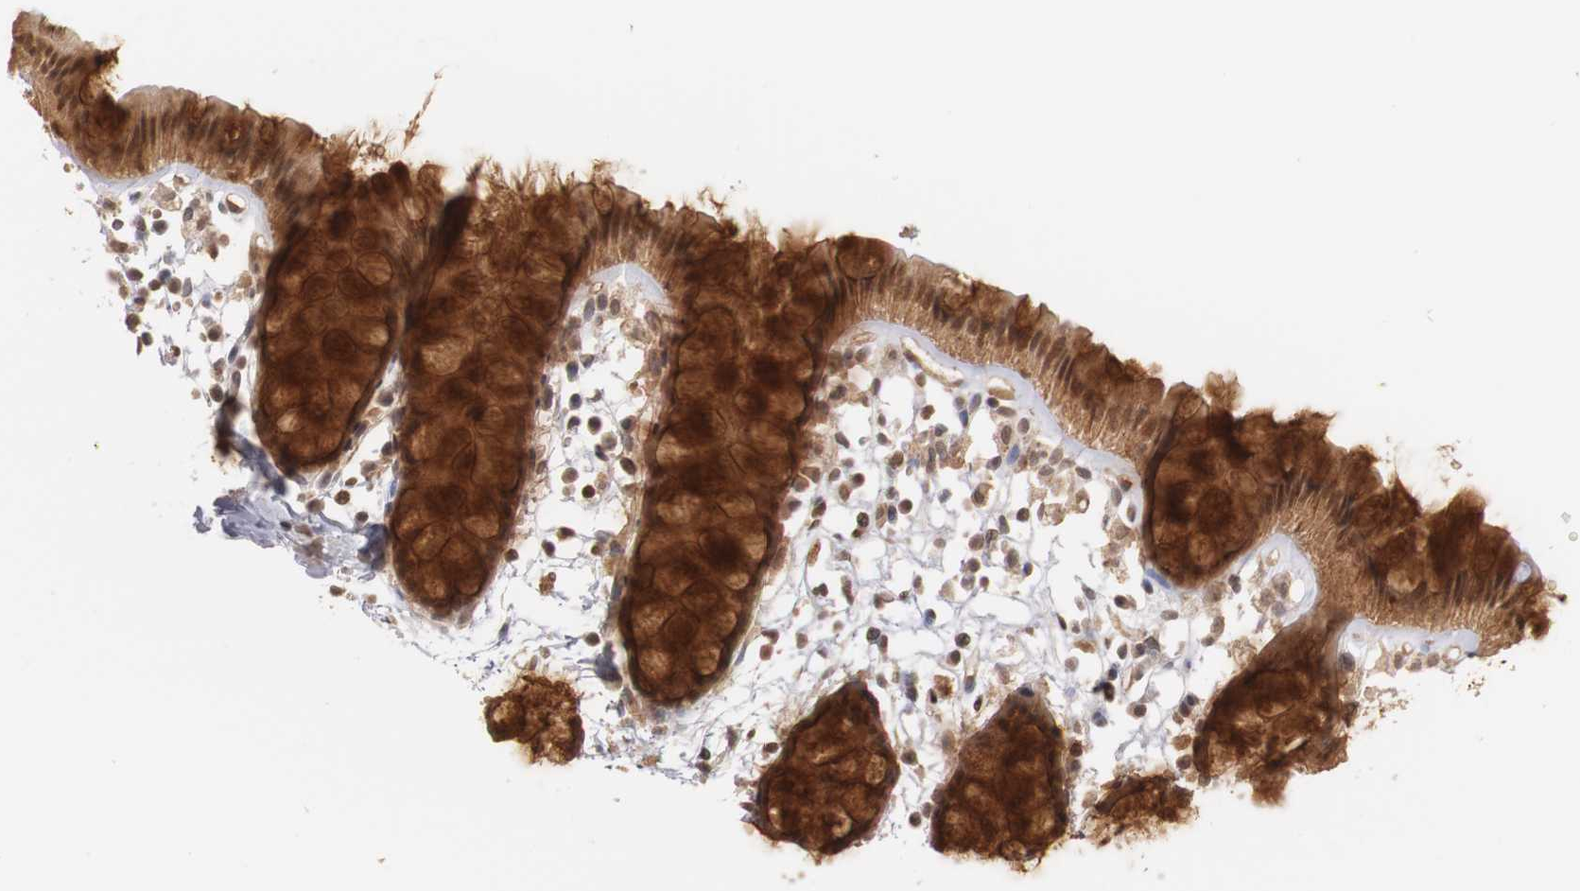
{"staining": {"intensity": "strong", "quantity": ">75%", "location": "cytoplasmic/membranous,nuclear"}, "tissue": "rectum", "cell_type": "Glandular cells", "image_type": "normal", "snomed": [{"axis": "morphology", "description": "Normal tissue, NOS"}, {"axis": "topography", "description": "Rectum"}], "caption": "This is a micrograph of immunohistochemistry staining of unremarkable rectum, which shows strong staining in the cytoplasmic/membranous,nuclear of glandular cells.", "gene": "PLEKHA1", "patient": {"sex": "female", "age": 66}}